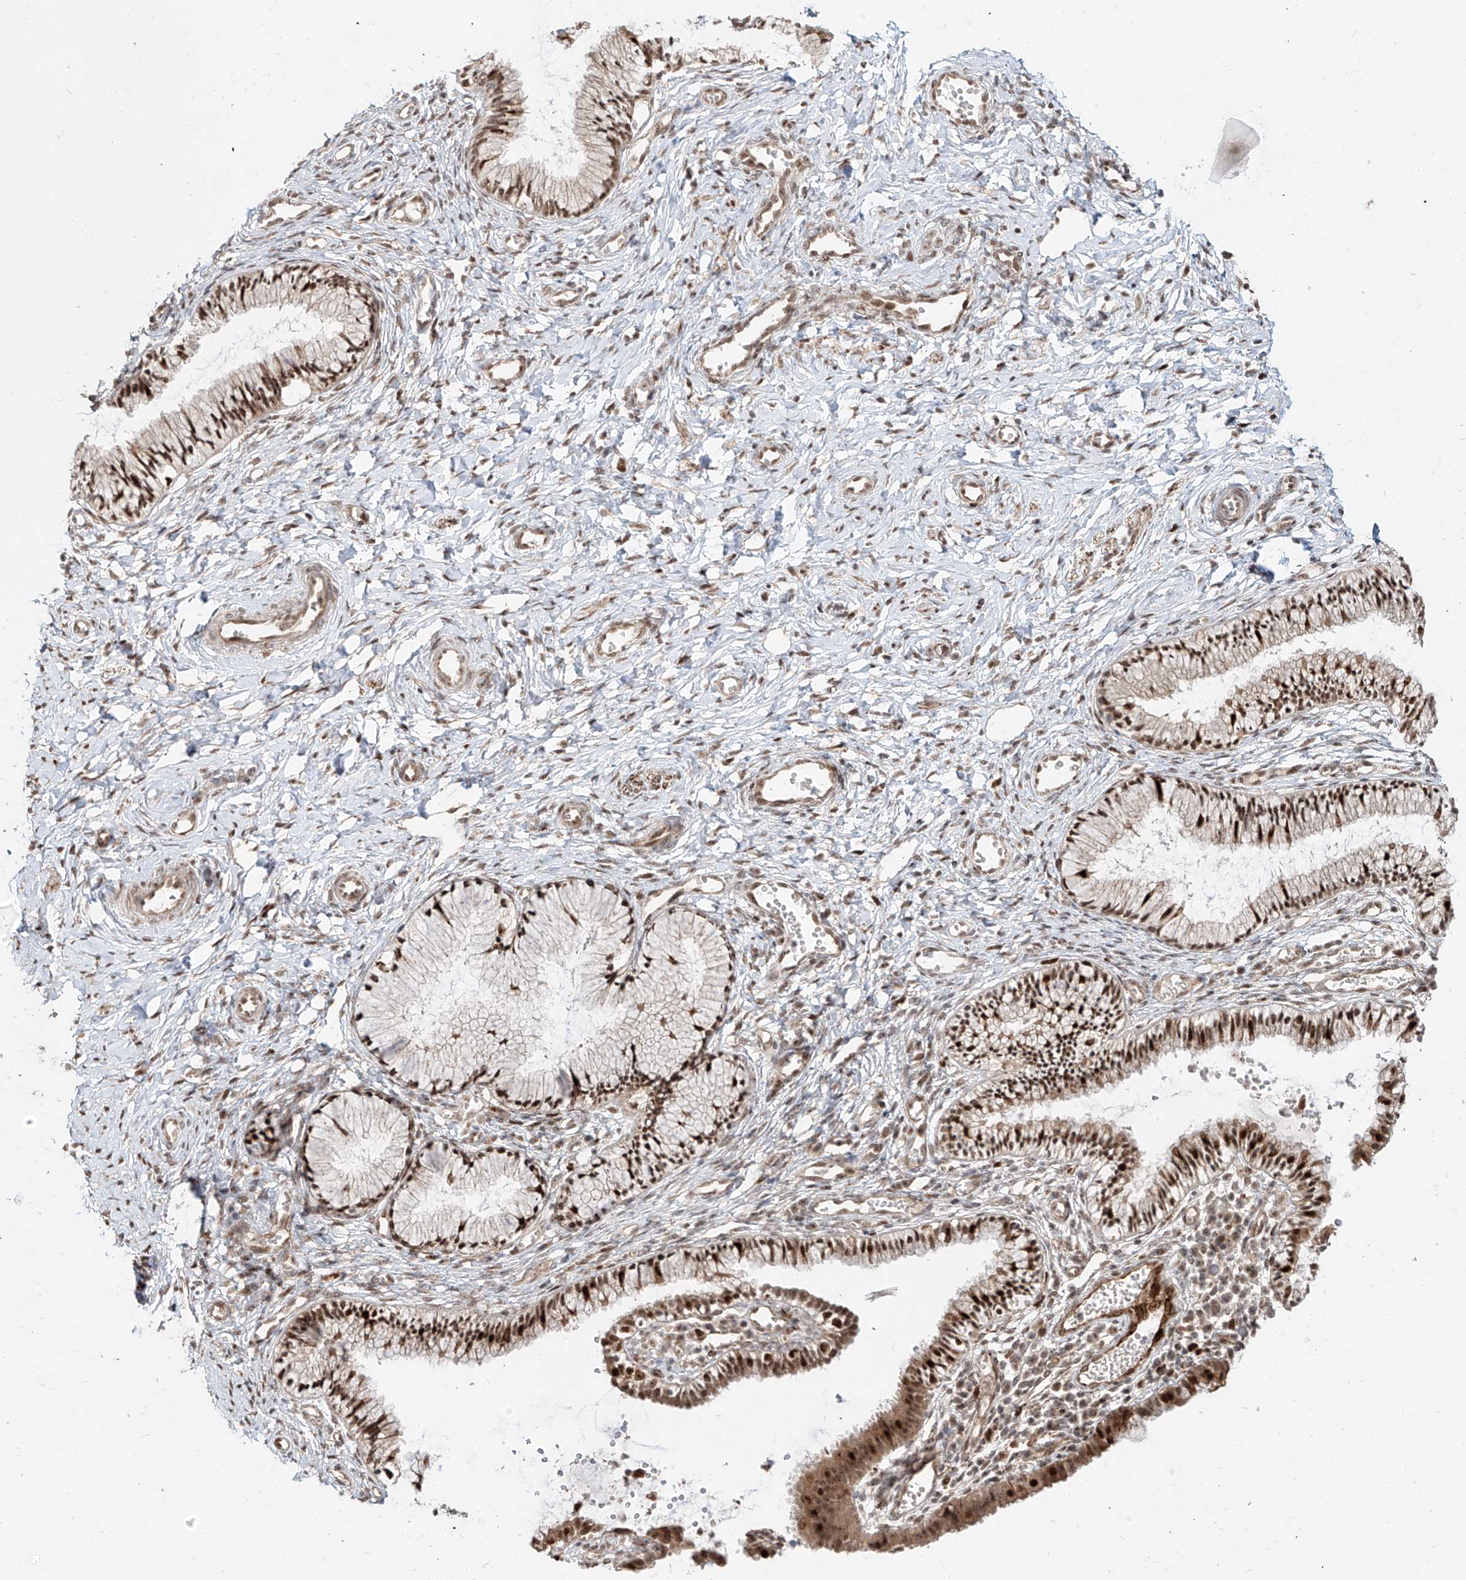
{"staining": {"intensity": "moderate", "quantity": ">75%", "location": "cytoplasmic/membranous,nuclear"}, "tissue": "cervix", "cell_type": "Glandular cells", "image_type": "normal", "snomed": [{"axis": "morphology", "description": "Normal tissue, NOS"}, {"axis": "topography", "description": "Cervix"}], "caption": "About >75% of glandular cells in benign human cervix demonstrate moderate cytoplasmic/membranous,nuclear protein staining as visualized by brown immunohistochemical staining.", "gene": "ZNF710", "patient": {"sex": "female", "age": 27}}